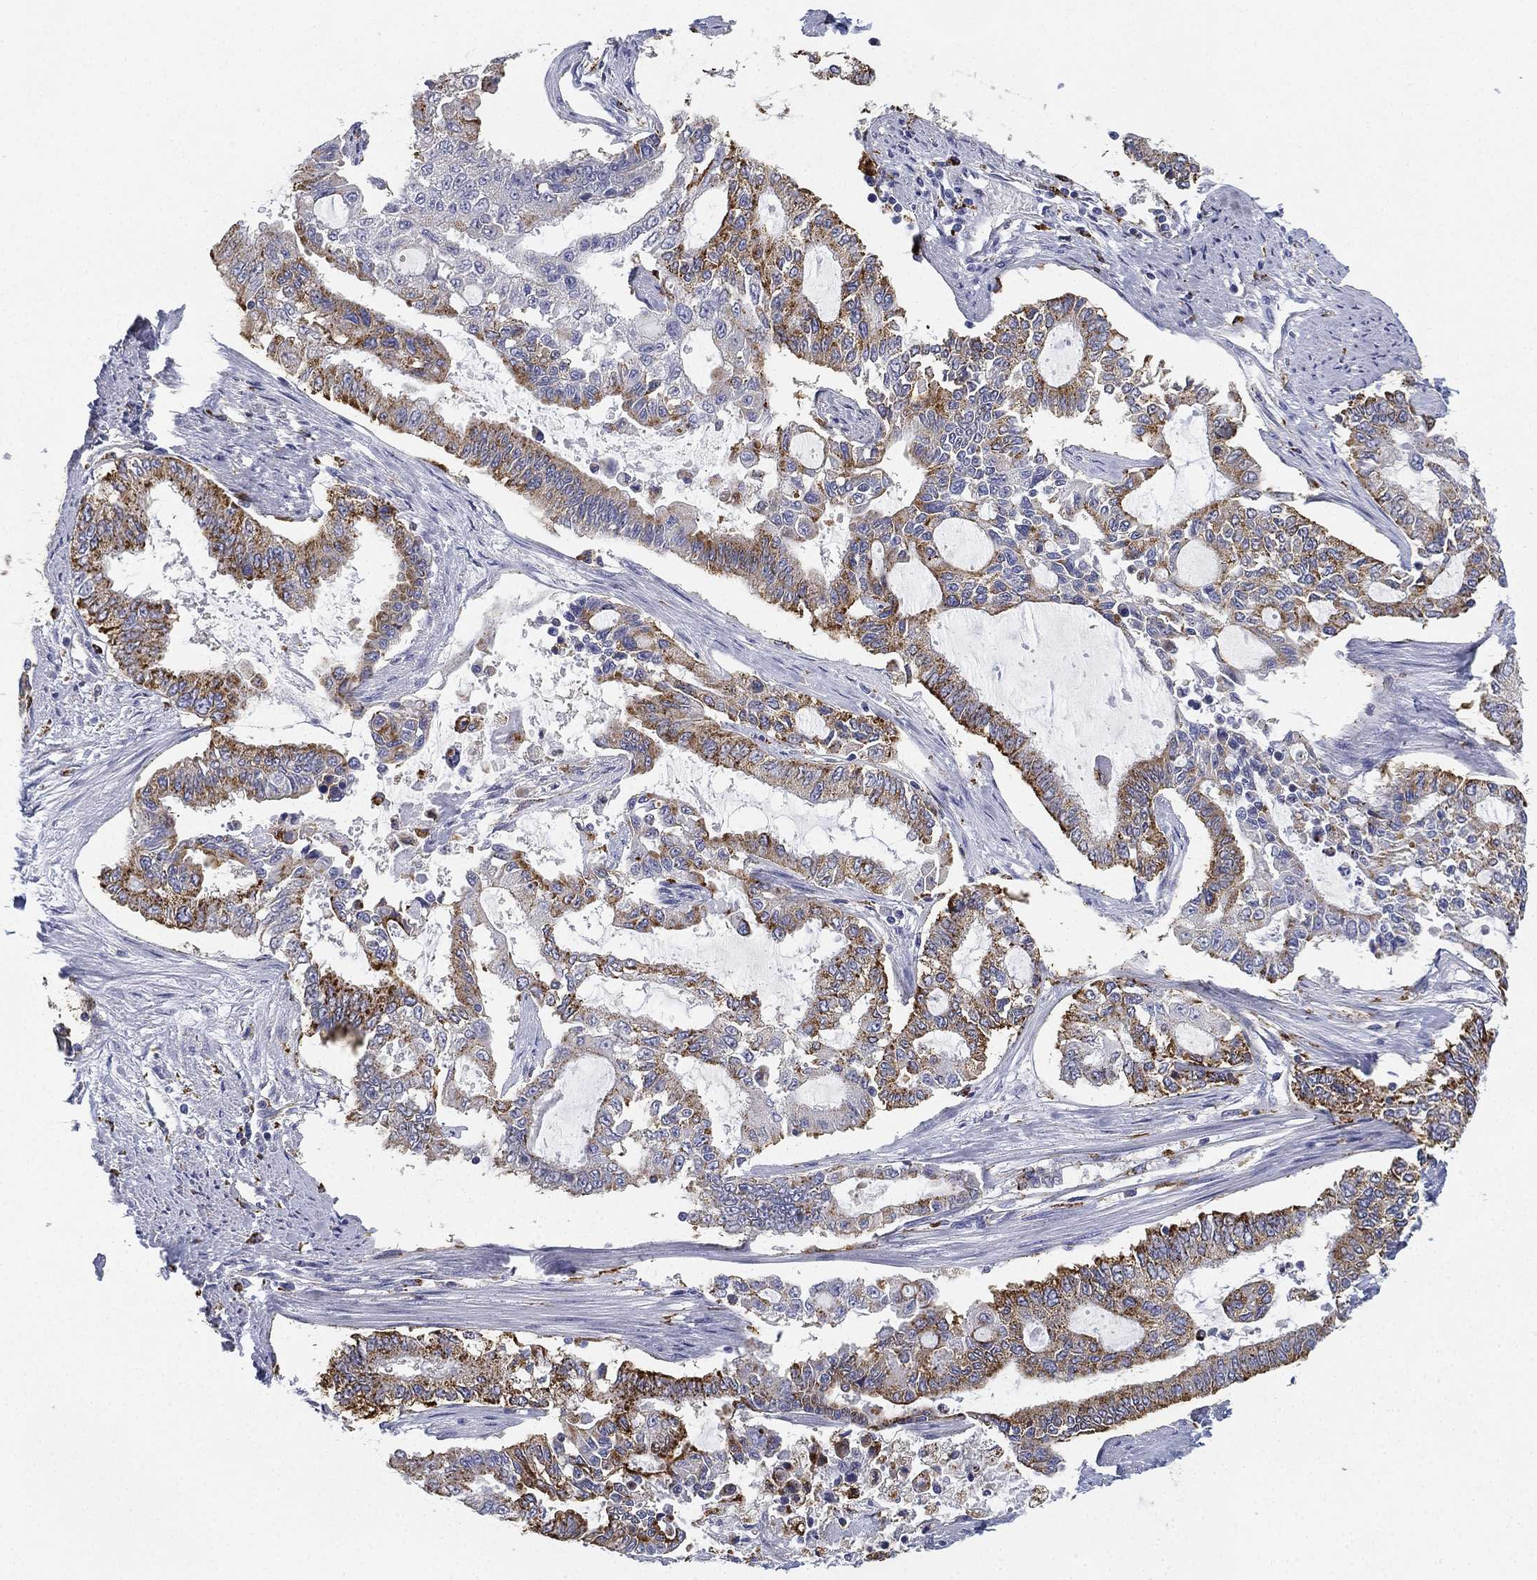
{"staining": {"intensity": "strong", "quantity": "25%-75%", "location": "cytoplasmic/membranous"}, "tissue": "endometrial cancer", "cell_type": "Tumor cells", "image_type": "cancer", "snomed": [{"axis": "morphology", "description": "Adenocarcinoma, NOS"}, {"axis": "topography", "description": "Uterus"}], "caption": "High-magnification brightfield microscopy of adenocarcinoma (endometrial) stained with DAB (brown) and counterstained with hematoxylin (blue). tumor cells exhibit strong cytoplasmic/membranous positivity is seen in about25%-75% of cells.", "gene": "NPC2", "patient": {"sex": "female", "age": 59}}